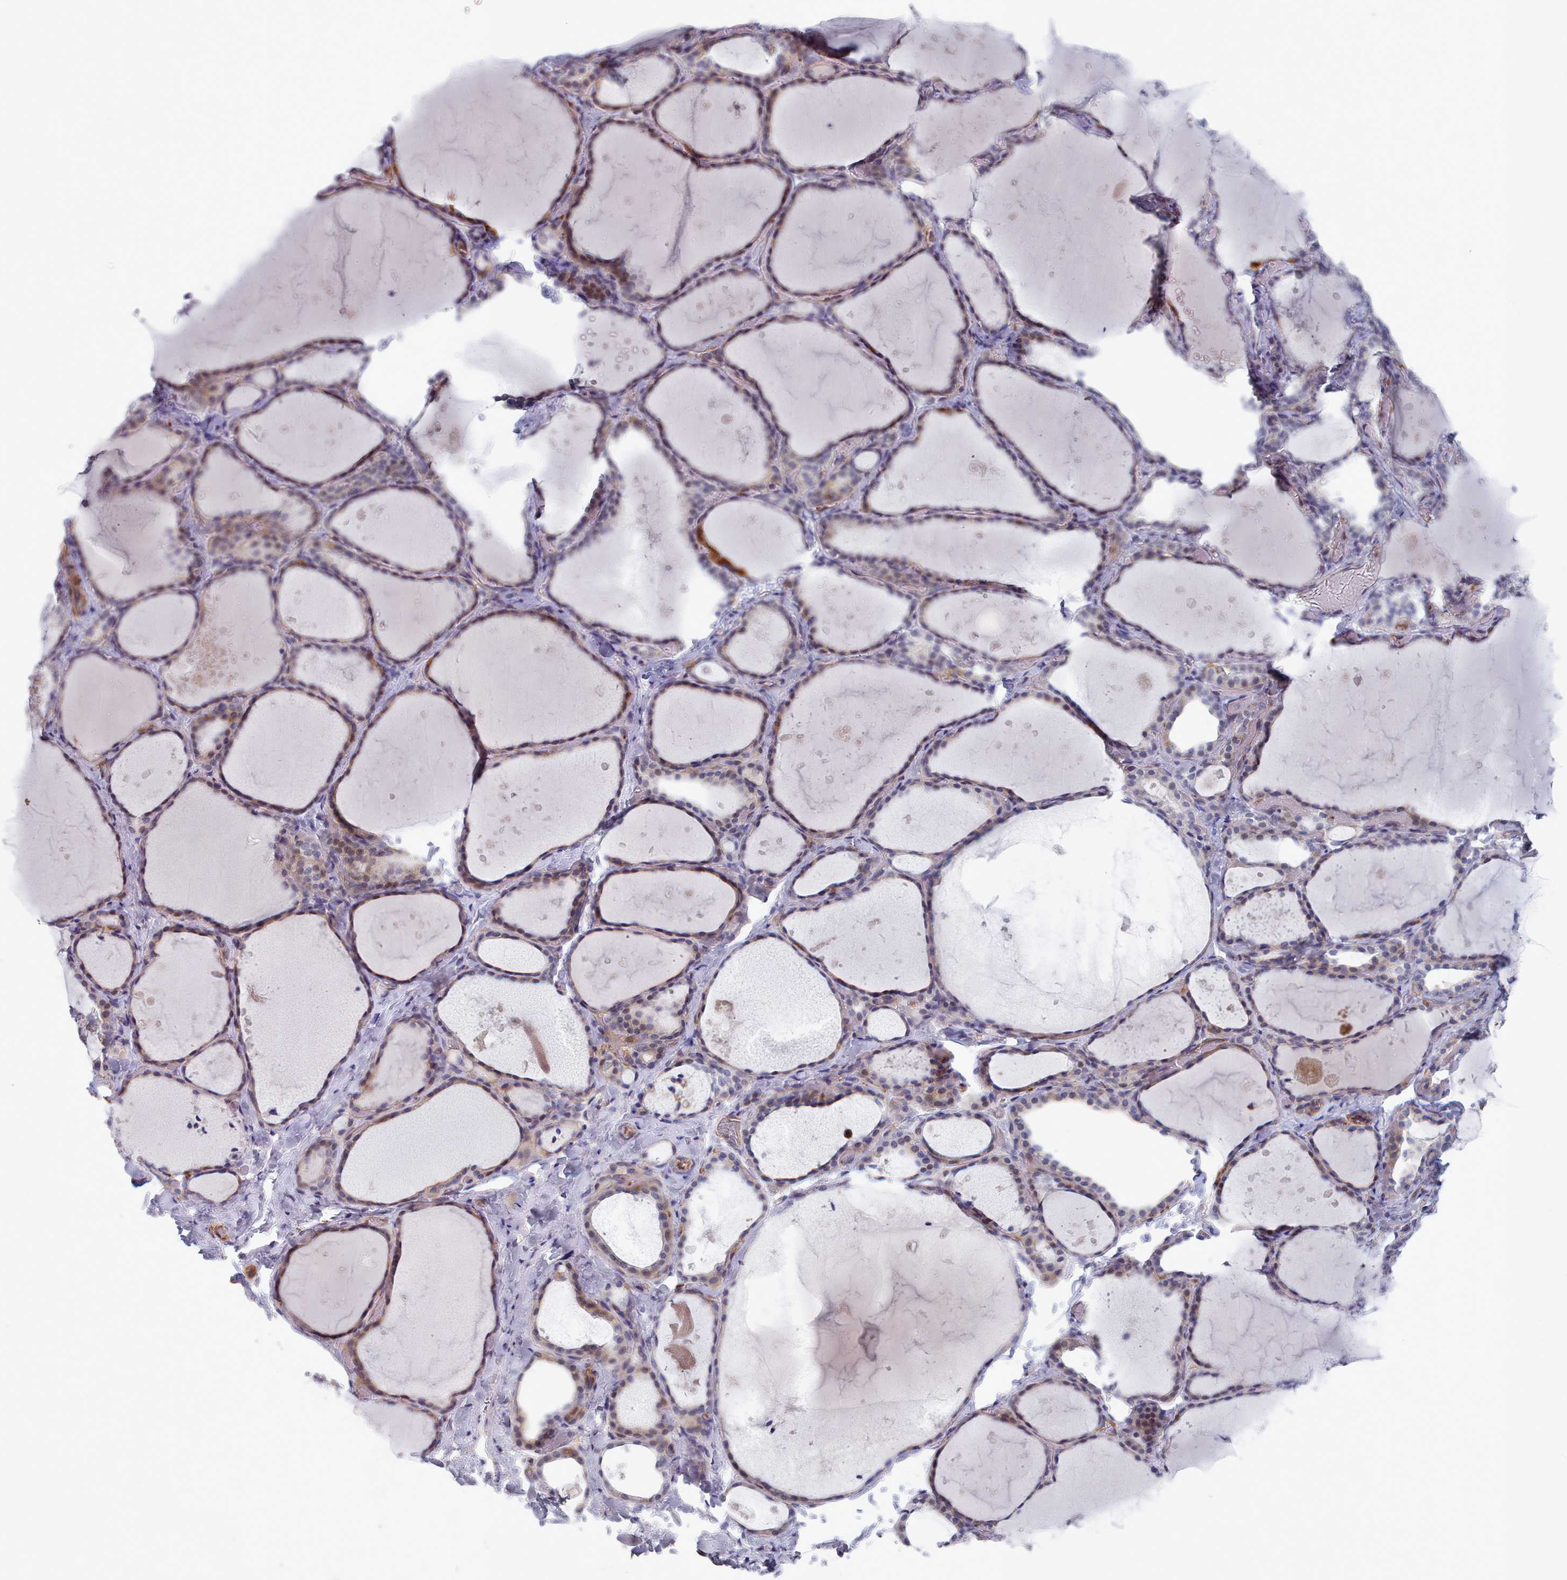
{"staining": {"intensity": "moderate", "quantity": "25%-75%", "location": "cytoplasmic/membranous,nuclear"}, "tissue": "thyroid gland", "cell_type": "Glandular cells", "image_type": "normal", "snomed": [{"axis": "morphology", "description": "Normal tissue, NOS"}, {"axis": "topography", "description": "Thyroid gland"}], "caption": "Moderate cytoplasmic/membranous,nuclear staining is identified in about 25%-75% of glandular cells in unremarkable thyroid gland.", "gene": "G6PC1", "patient": {"sex": "female", "age": 44}}